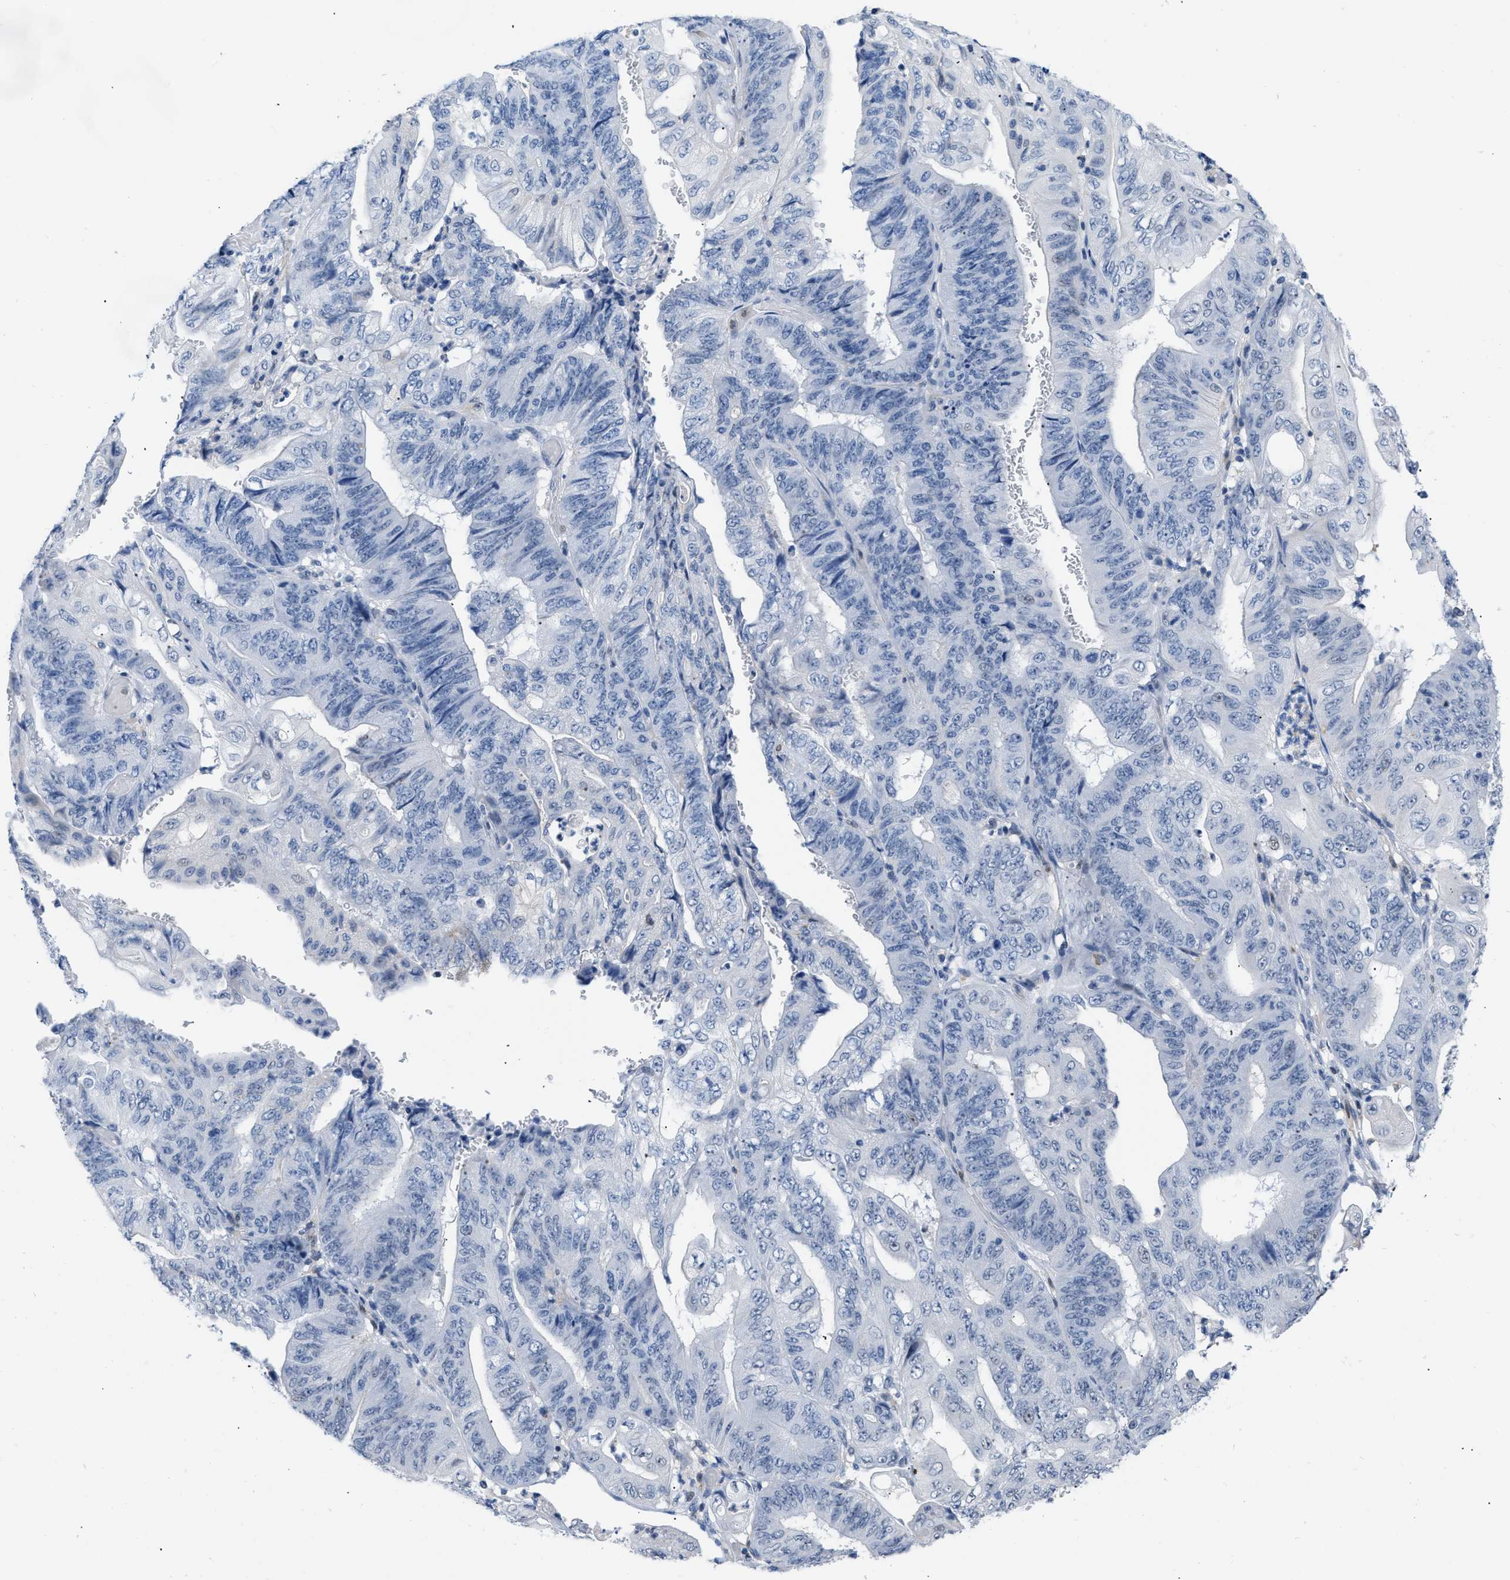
{"staining": {"intensity": "negative", "quantity": "none", "location": "none"}, "tissue": "stomach cancer", "cell_type": "Tumor cells", "image_type": "cancer", "snomed": [{"axis": "morphology", "description": "Adenocarcinoma, NOS"}, {"axis": "topography", "description": "Stomach"}], "caption": "Protein analysis of stomach adenocarcinoma shows no significant expression in tumor cells. (Brightfield microscopy of DAB immunohistochemistry at high magnification).", "gene": "BOLL", "patient": {"sex": "female", "age": 73}}